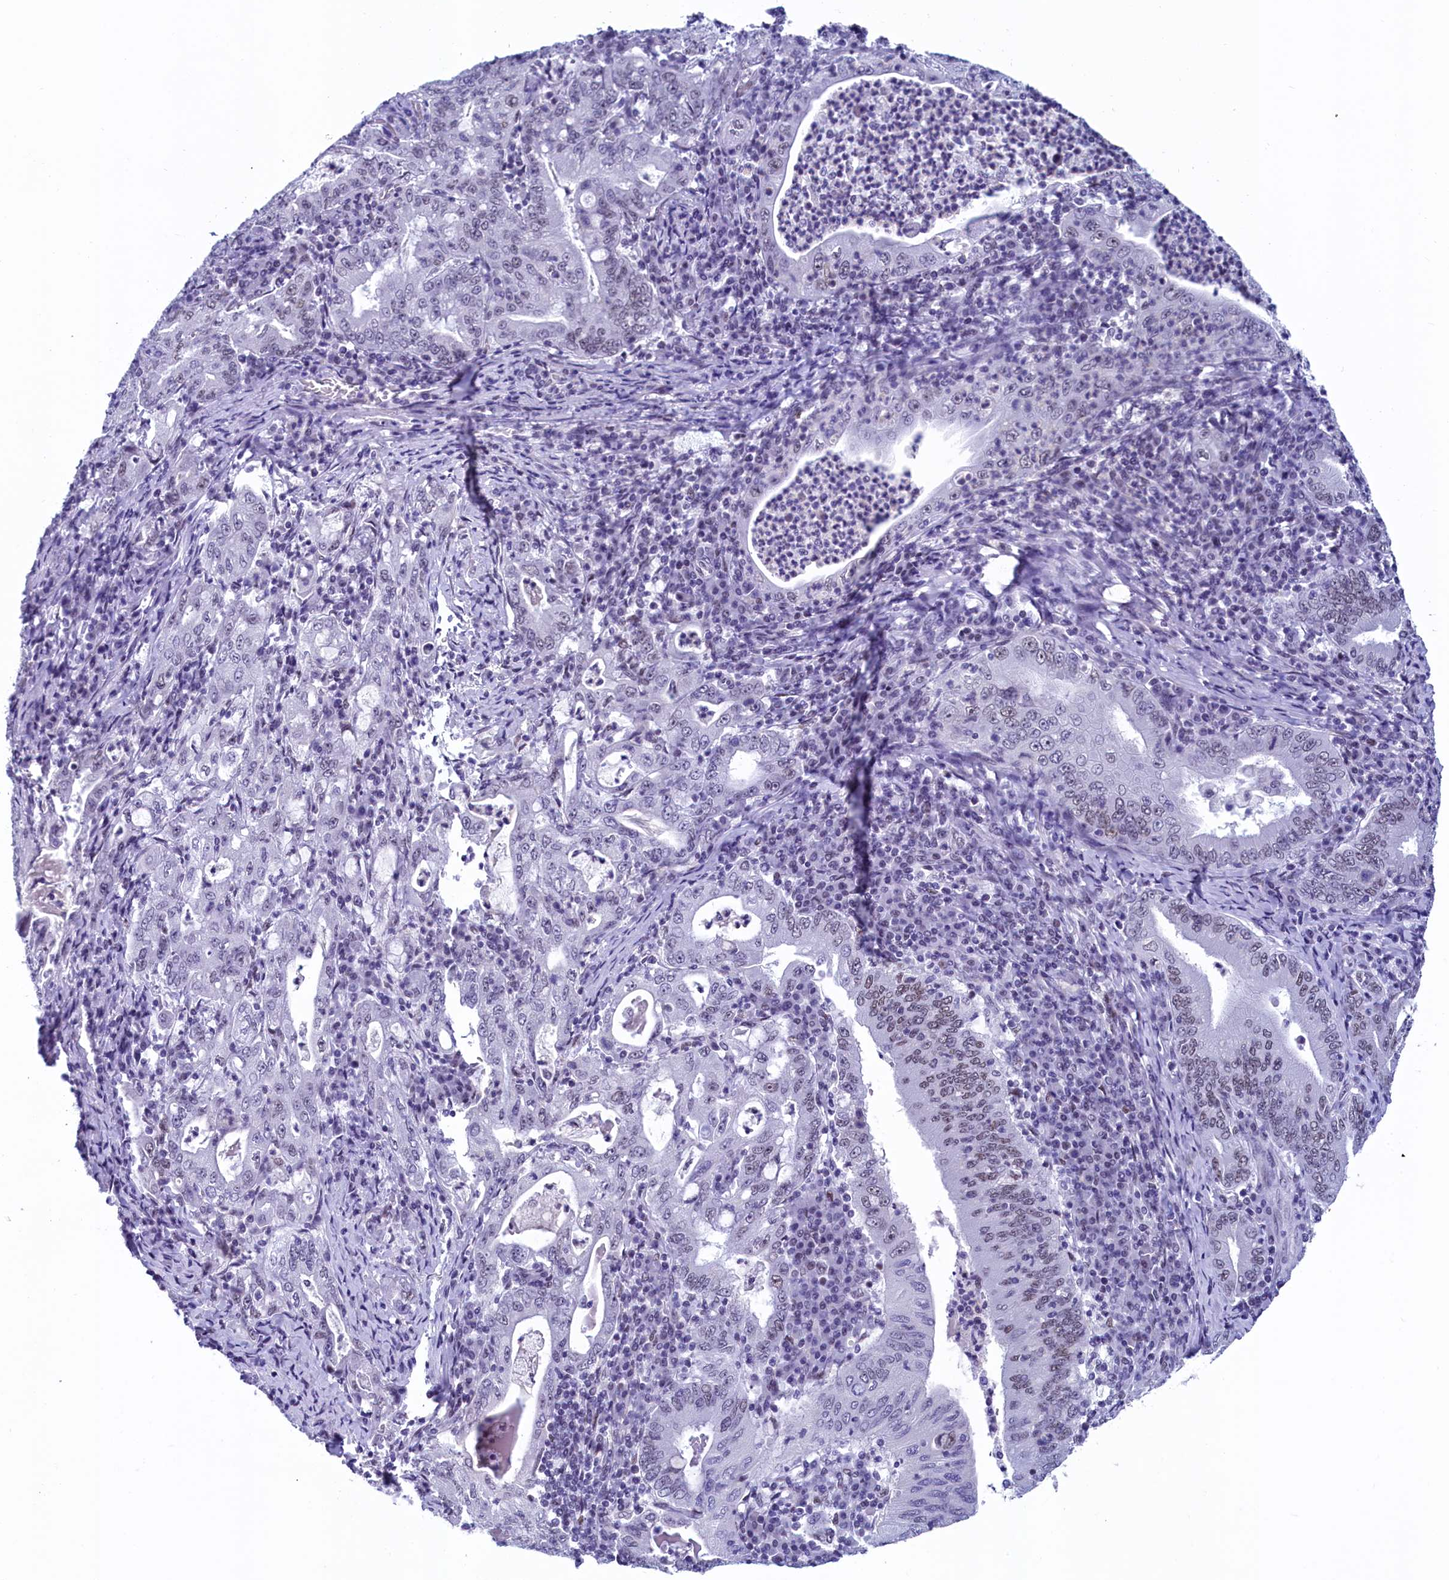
{"staining": {"intensity": "negative", "quantity": "none", "location": "none"}, "tissue": "stomach cancer", "cell_type": "Tumor cells", "image_type": "cancer", "snomed": [{"axis": "morphology", "description": "Normal tissue, NOS"}, {"axis": "morphology", "description": "Adenocarcinoma, NOS"}, {"axis": "topography", "description": "Esophagus"}, {"axis": "topography", "description": "Stomach, upper"}, {"axis": "topography", "description": "Peripheral nerve tissue"}], "caption": "Human stomach cancer (adenocarcinoma) stained for a protein using immunohistochemistry reveals no staining in tumor cells.", "gene": "SUGP2", "patient": {"sex": "male", "age": 62}}